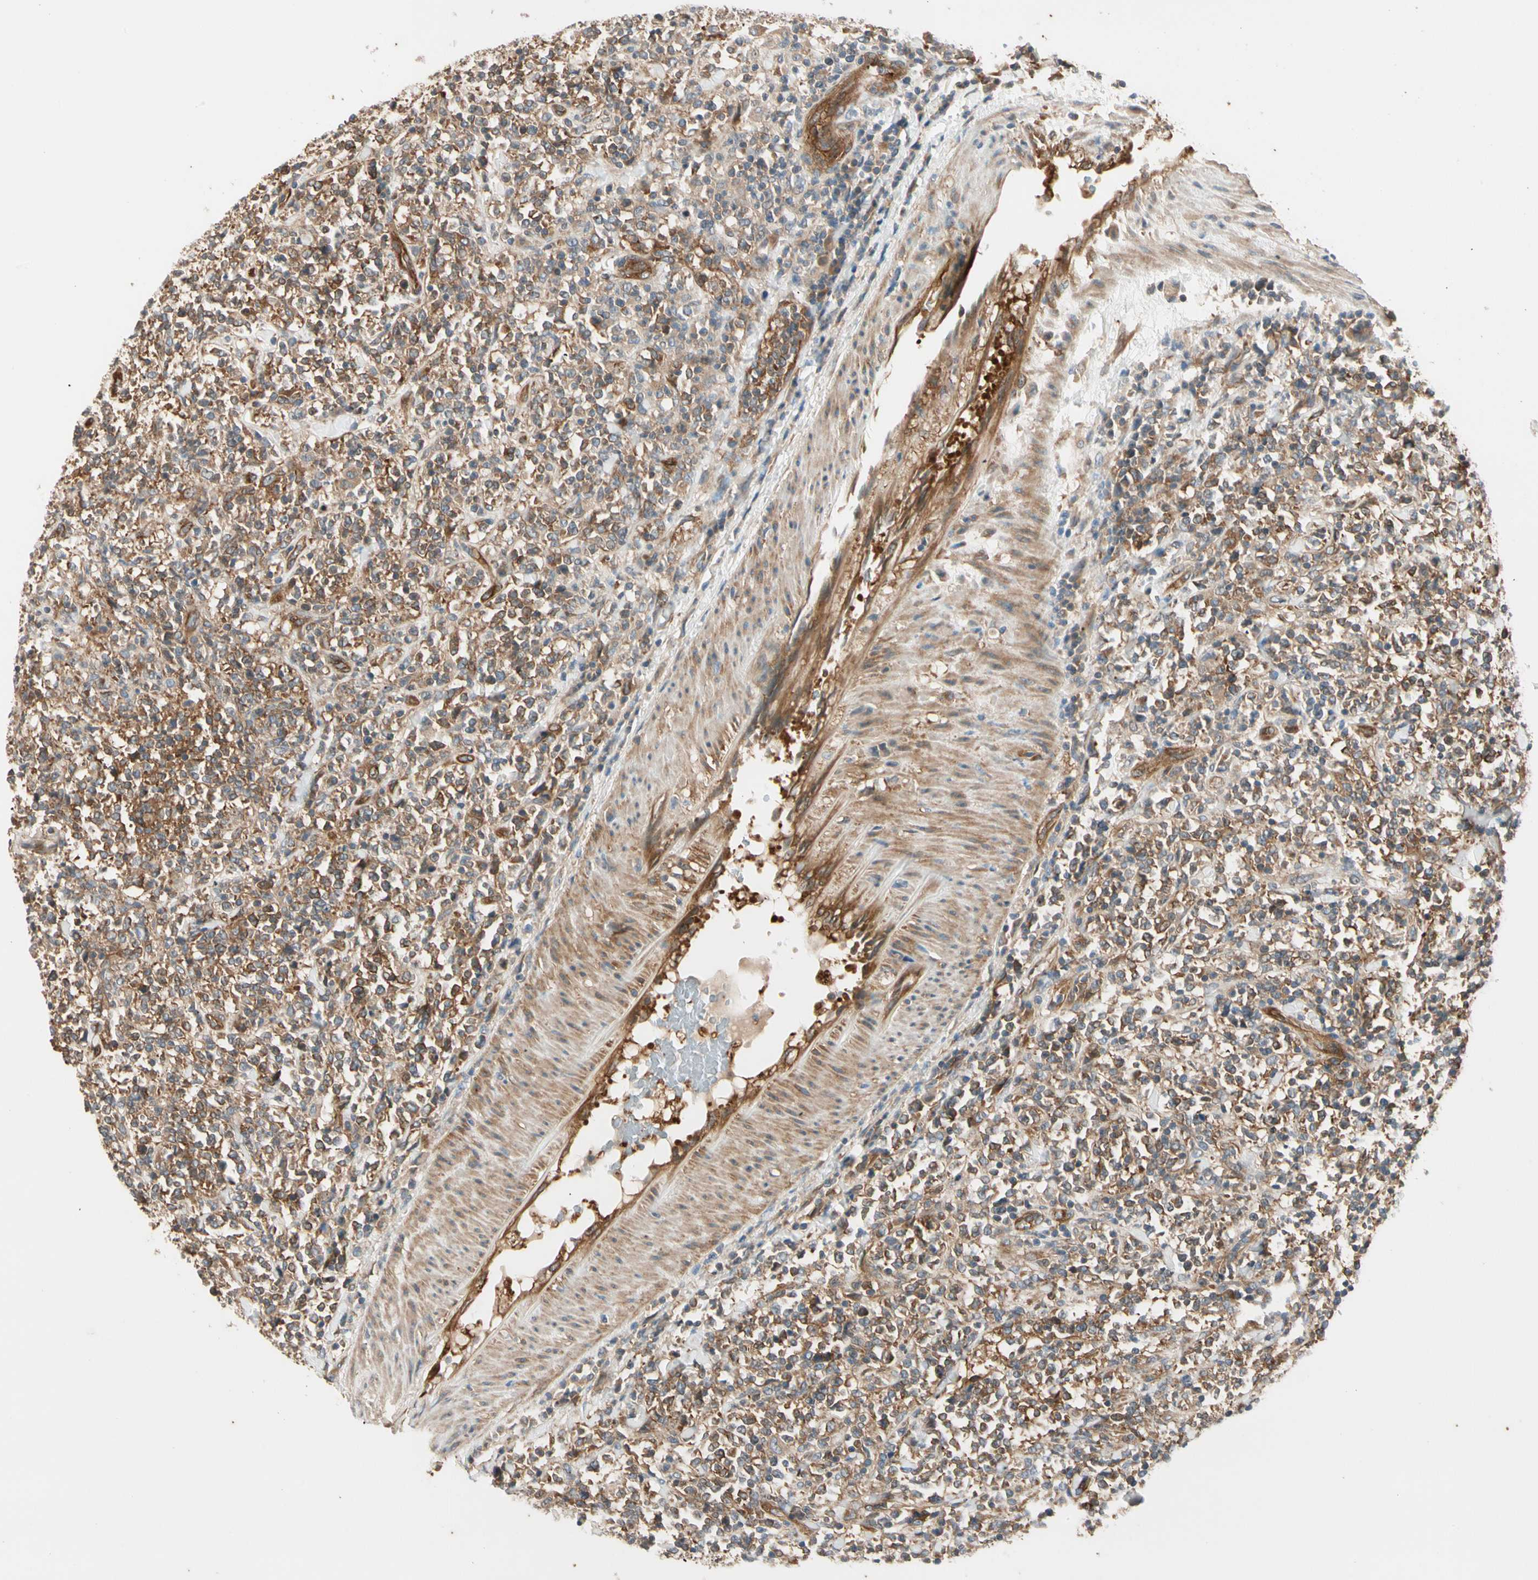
{"staining": {"intensity": "moderate", "quantity": ">75%", "location": "cytoplasmic/membranous"}, "tissue": "lymphoma", "cell_type": "Tumor cells", "image_type": "cancer", "snomed": [{"axis": "morphology", "description": "Malignant lymphoma, non-Hodgkin's type, High grade"}, {"axis": "topography", "description": "Soft tissue"}], "caption": "Protein staining displays moderate cytoplasmic/membranous expression in about >75% of tumor cells in lymphoma. (DAB IHC with brightfield microscopy, high magnification).", "gene": "ROCK2", "patient": {"sex": "male", "age": 18}}